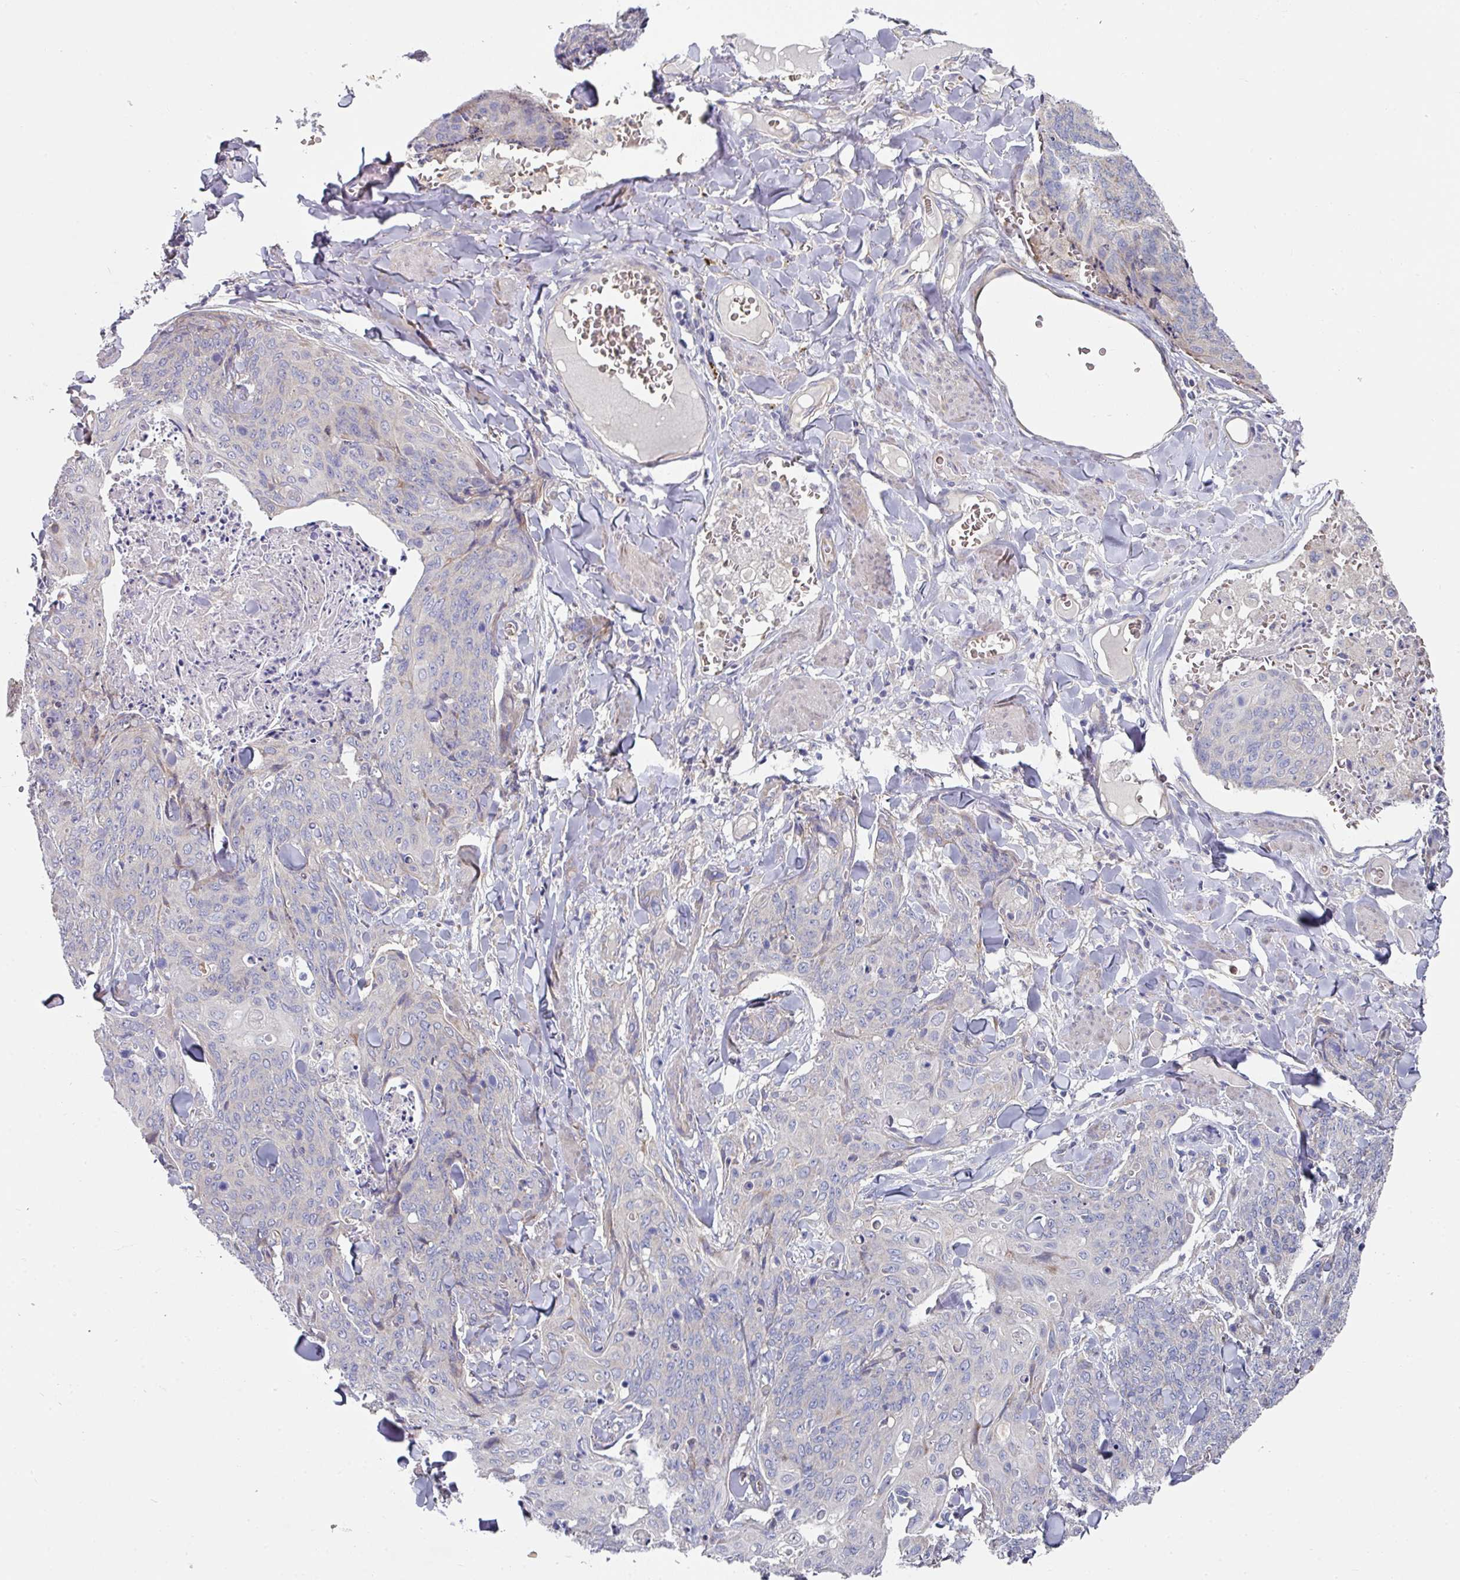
{"staining": {"intensity": "negative", "quantity": "none", "location": "none"}, "tissue": "skin cancer", "cell_type": "Tumor cells", "image_type": "cancer", "snomed": [{"axis": "morphology", "description": "Squamous cell carcinoma, NOS"}, {"axis": "topography", "description": "Skin"}, {"axis": "topography", "description": "Vulva"}], "caption": "Immunohistochemistry (IHC) micrograph of human squamous cell carcinoma (skin) stained for a protein (brown), which shows no positivity in tumor cells.", "gene": "PYROXD2", "patient": {"sex": "female", "age": 85}}